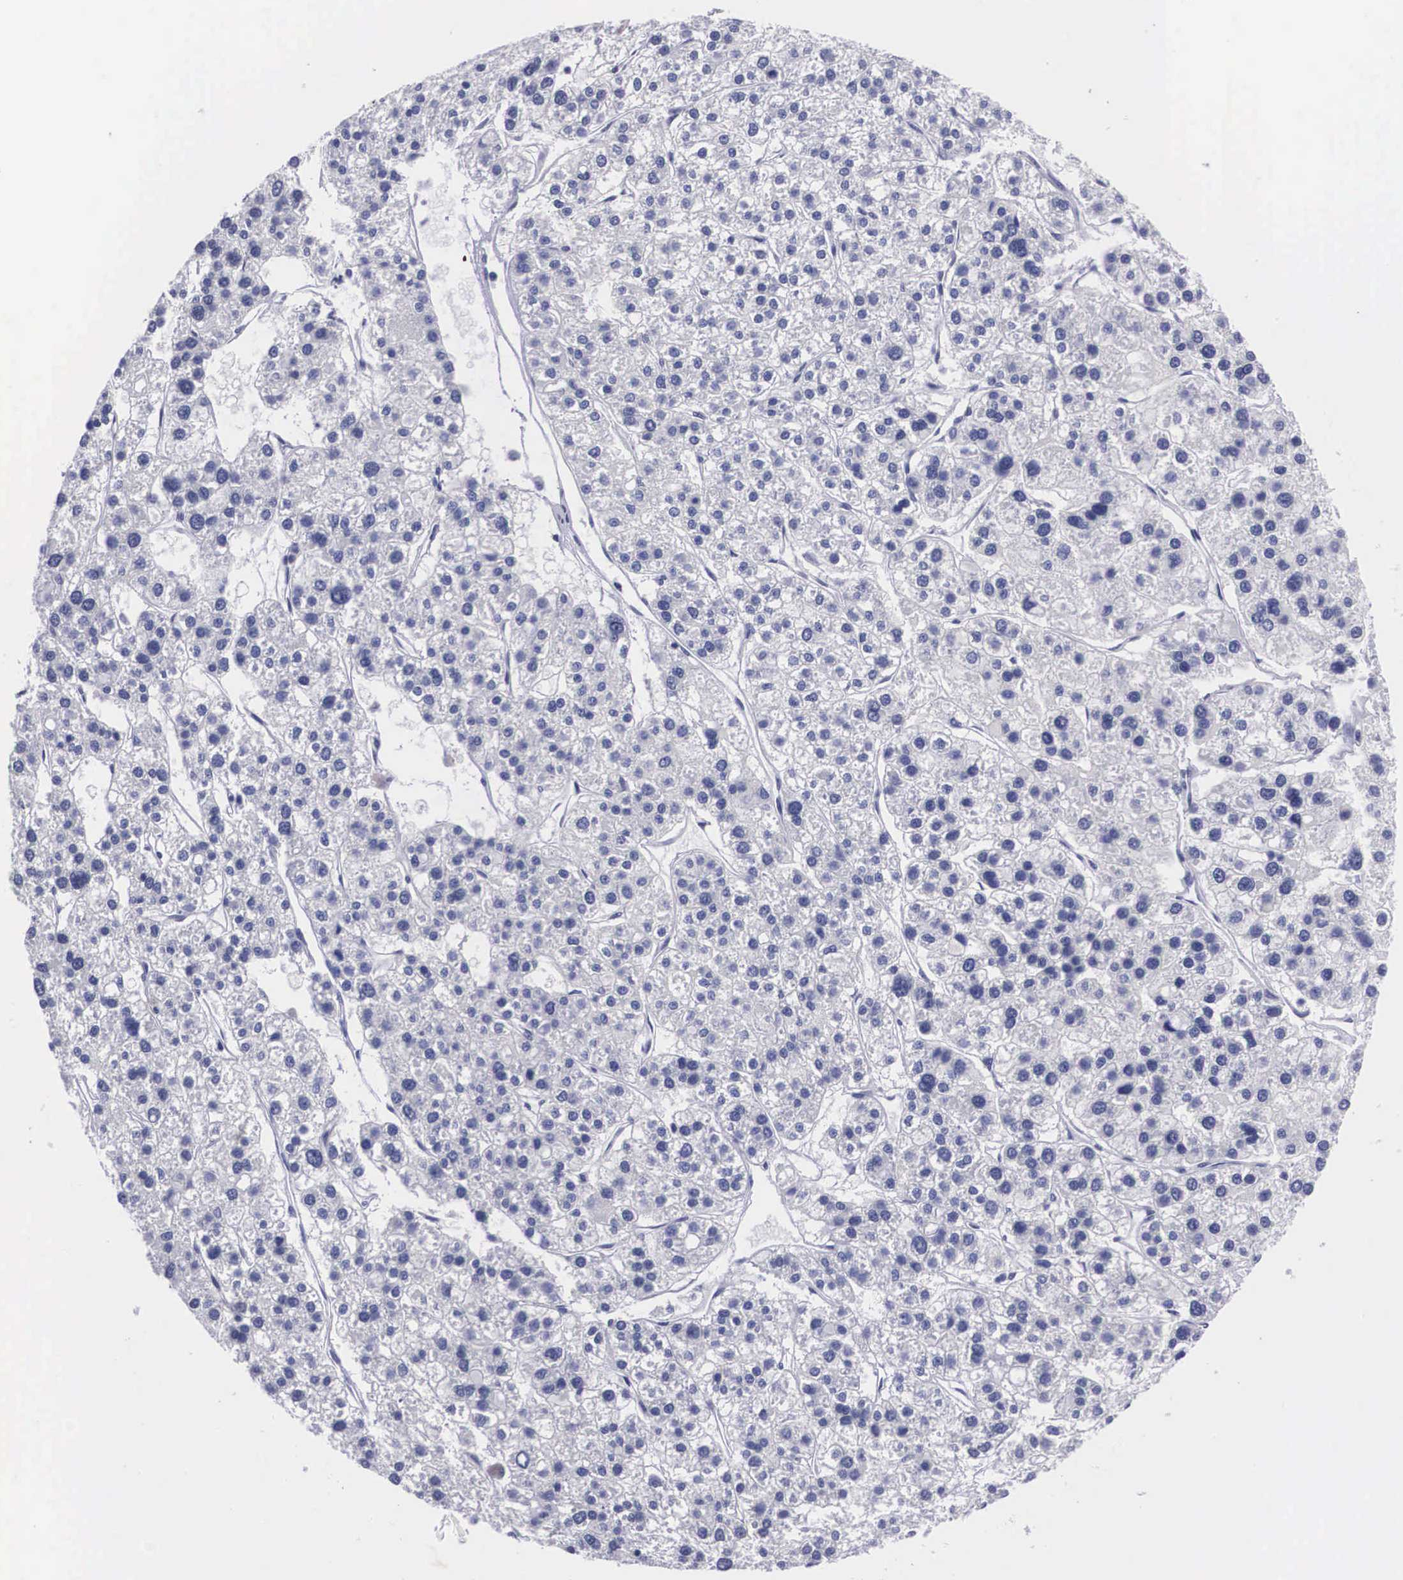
{"staining": {"intensity": "negative", "quantity": "none", "location": "none"}, "tissue": "liver cancer", "cell_type": "Tumor cells", "image_type": "cancer", "snomed": [{"axis": "morphology", "description": "Carcinoma, Hepatocellular, NOS"}, {"axis": "topography", "description": "Liver"}], "caption": "A high-resolution image shows immunohistochemistry staining of liver hepatocellular carcinoma, which demonstrates no significant expression in tumor cells.", "gene": "C22orf31", "patient": {"sex": "female", "age": 85}}